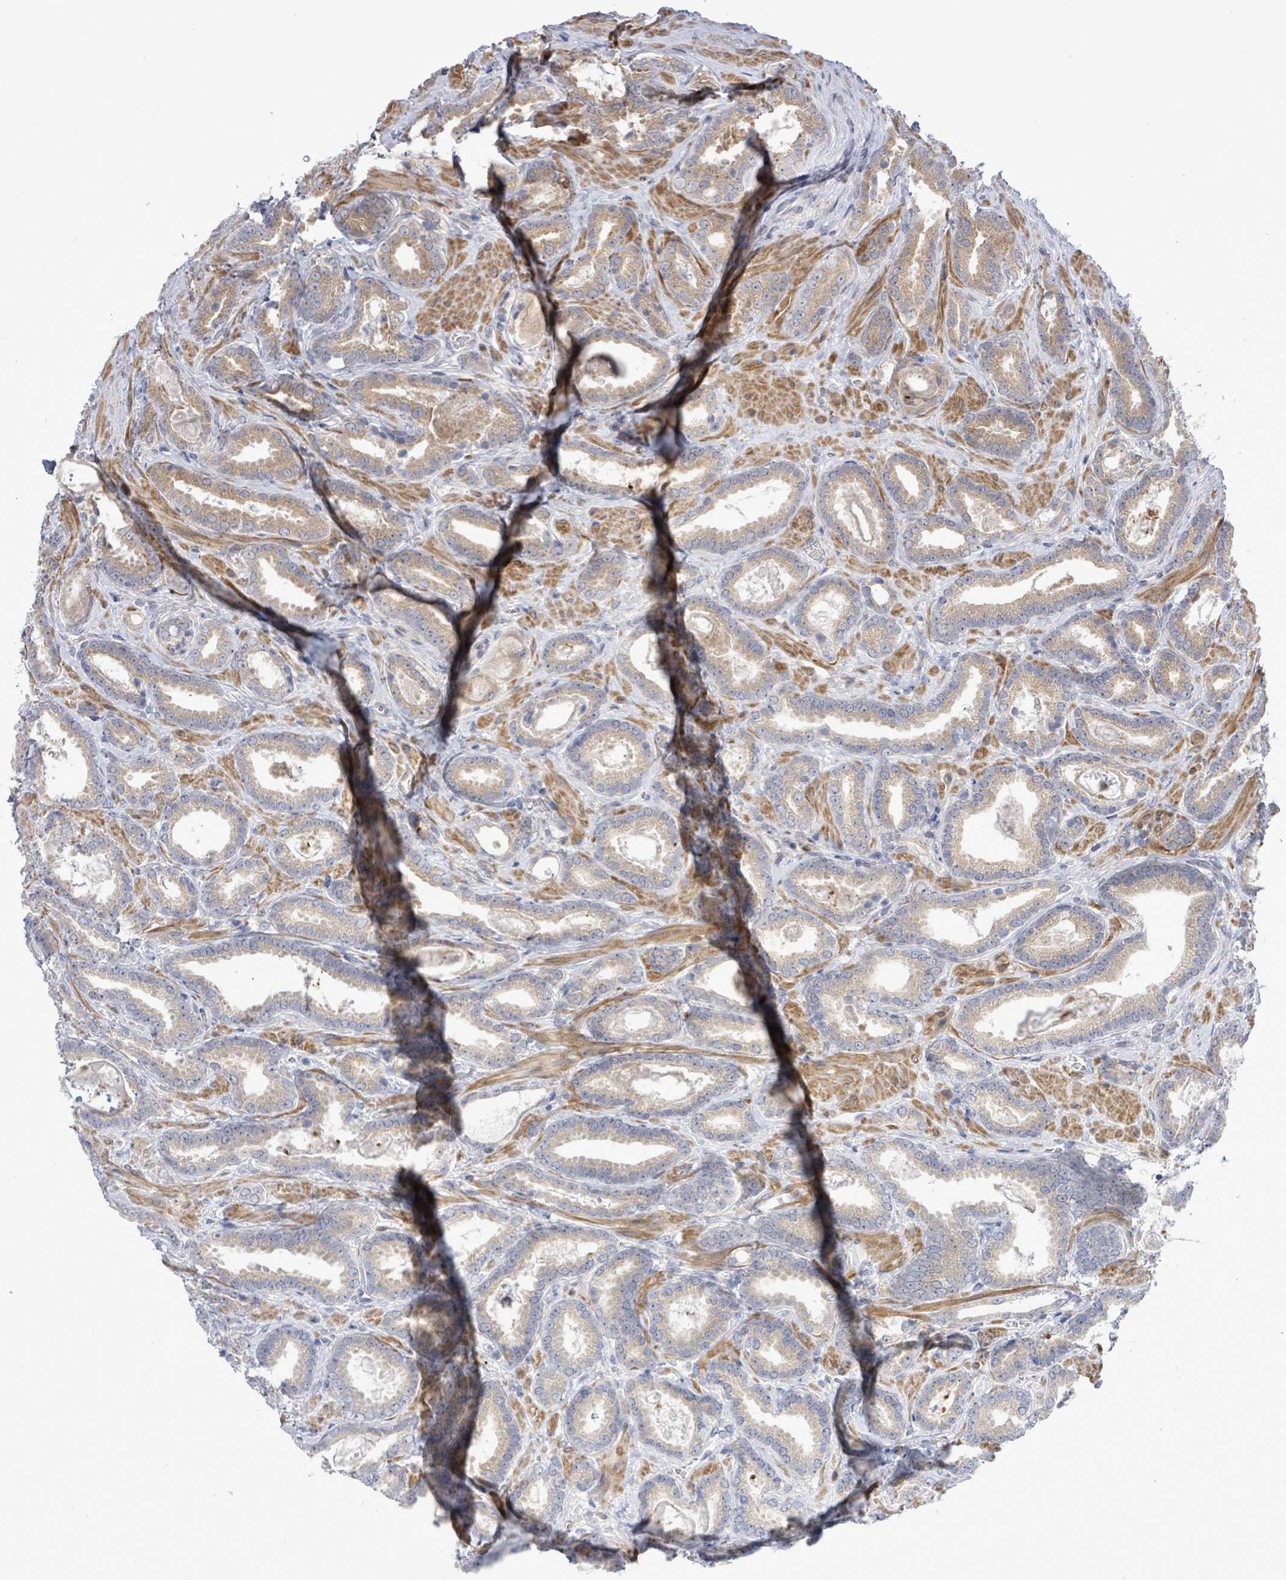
{"staining": {"intensity": "weak", "quantity": ">75%", "location": "cytoplasmic/membranous"}, "tissue": "prostate cancer", "cell_type": "Tumor cells", "image_type": "cancer", "snomed": [{"axis": "morphology", "description": "Adenocarcinoma, Low grade"}, {"axis": "topography", "description": "Prostate"}], "caption": "Prostate low-grade adenocarcinoma stained with IHC exhibits weak cytoplasmic/membranous expression in about >75% of tumor cells.", "gene": "SAR1A", "patient": {"sex": "male", "age": 62}}